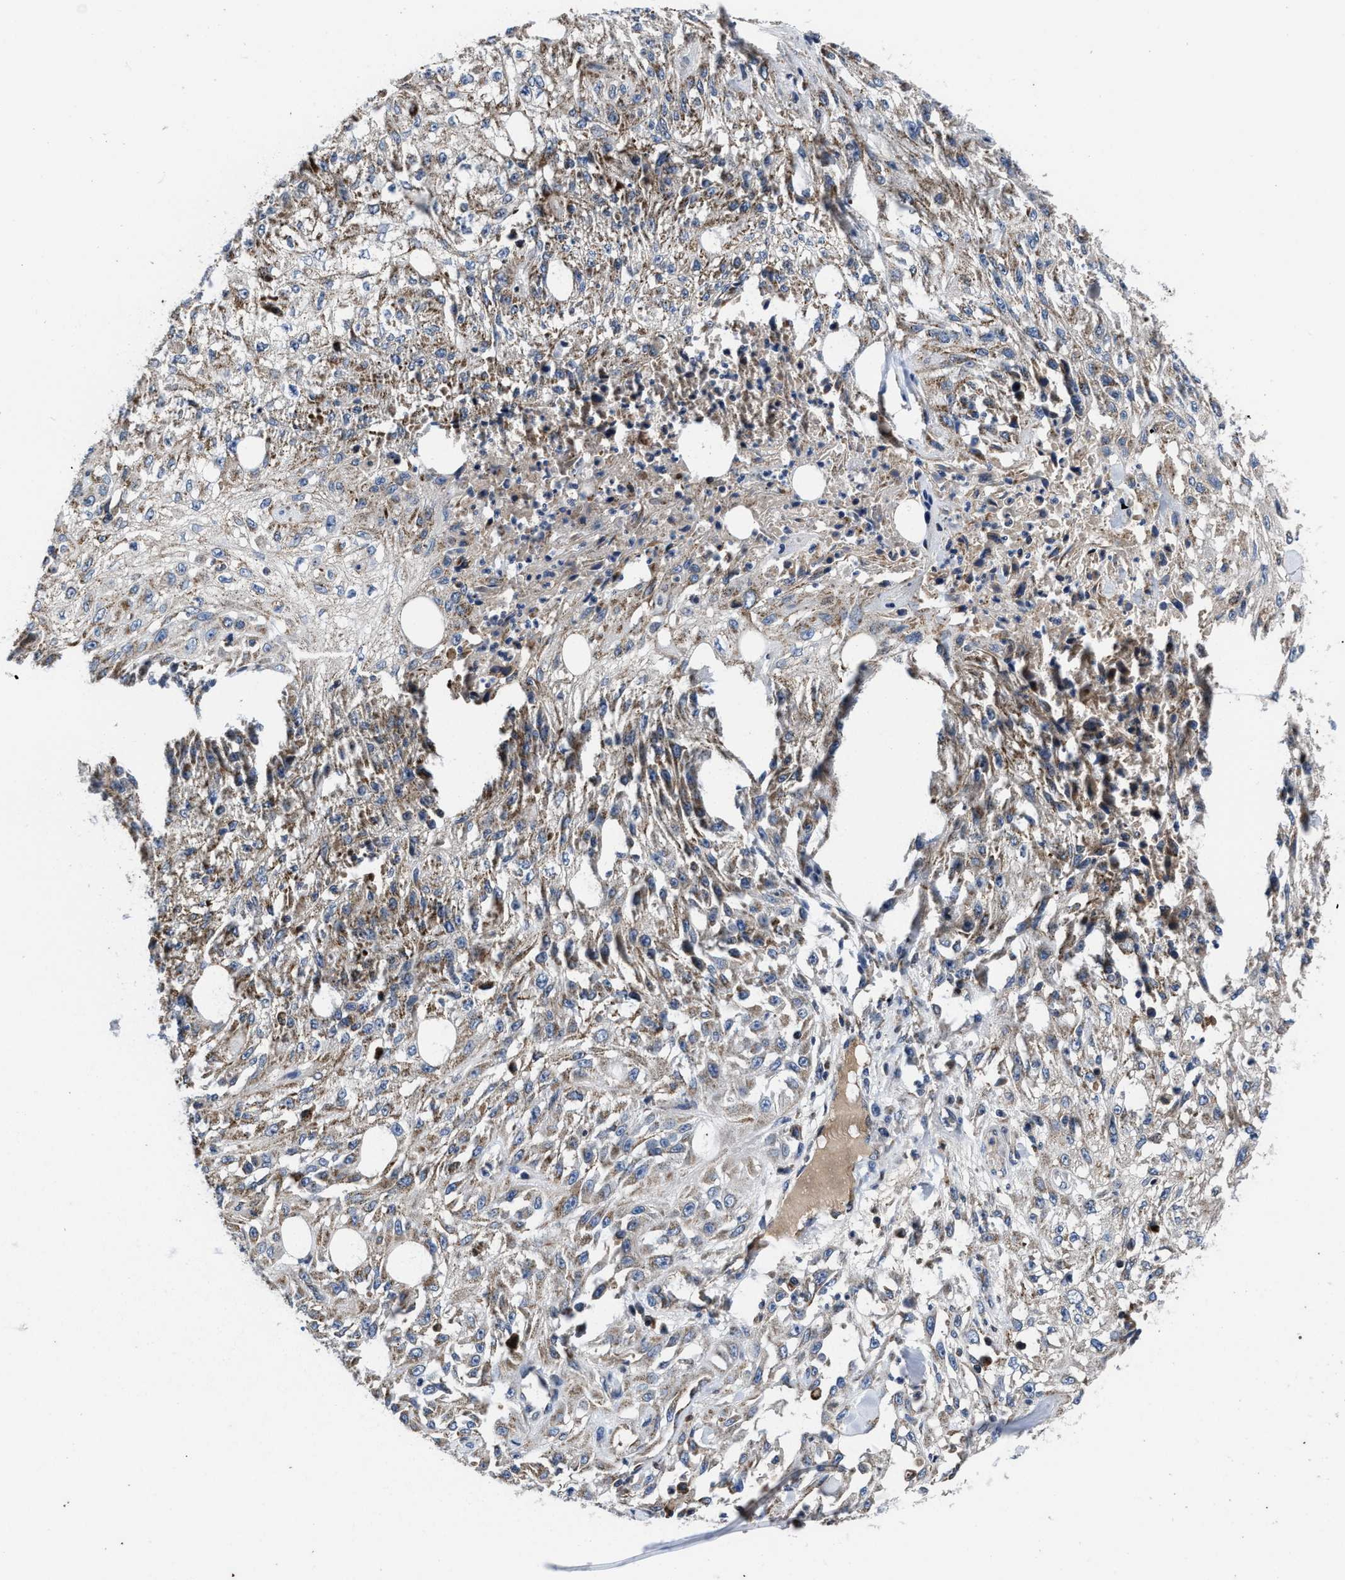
{"staining": {"intensity": "weak", "quantity": ">75%", "location": "cytoplasmic/membranous"}, "tissue": "skin cancer", "cell_type": "Tumor cells", "image_type": "cancer", "snomed": [{"axis": "morphology", "description": "Squamous cell carcinoma, NOS"}, {"axis": "morphology", "description": "Squamous cell carcinoma, metastatic, NOS"}, {"axis": "topography", "description": "Skin"}, {"axis": "topography", "description": "Lymph node"}], "caption": "Protein analysis of skin metastatic squamous cell carcinoma tissue reveals weak cytoplasmic/membranous expression in about >75% of tumor cells.", "gene": "CACNA1D", "patient": {"sex": "male", "age": 75}}